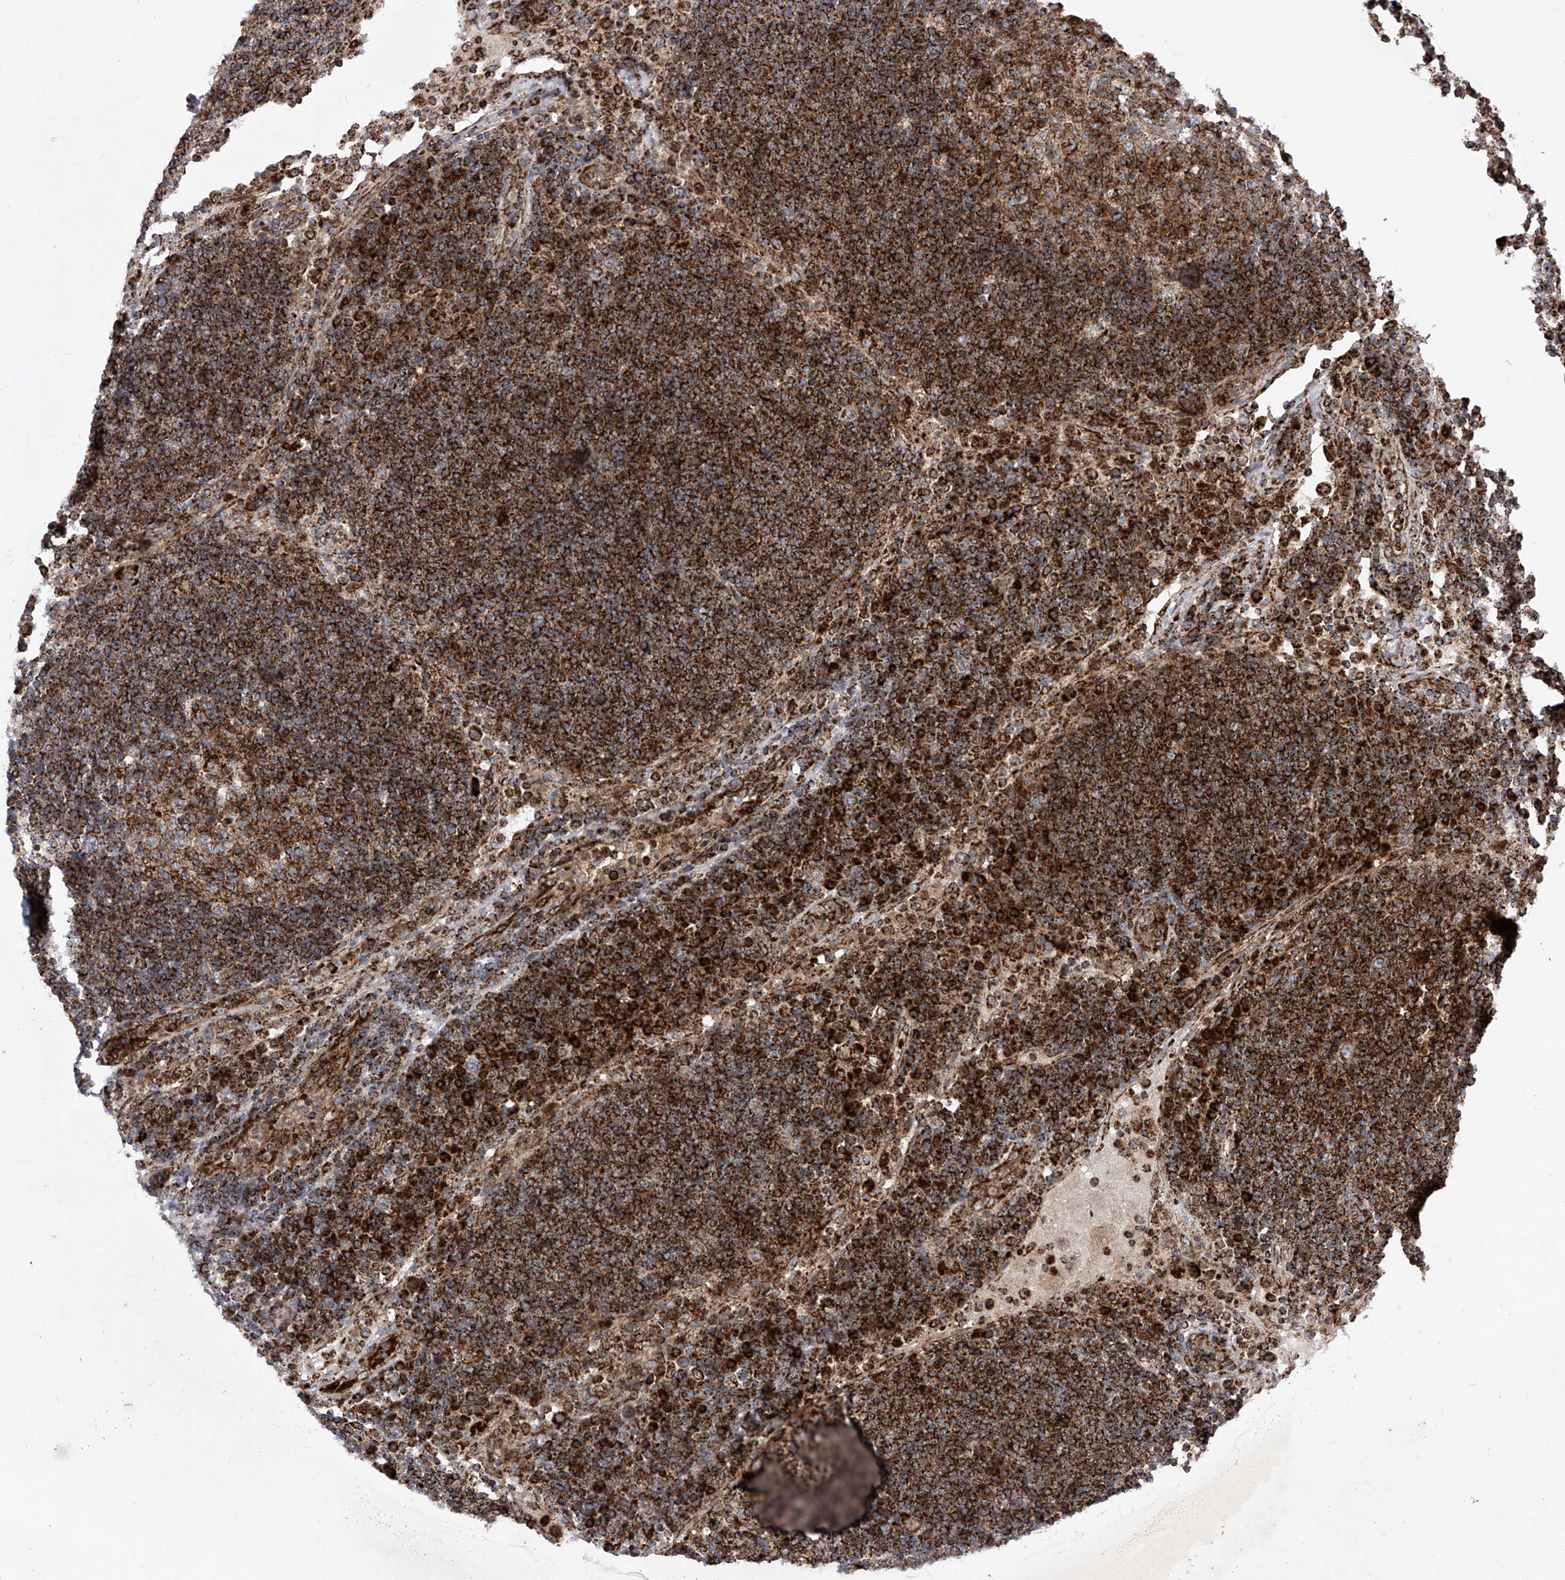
{"staining": {"intensity": "strong", "quantity": "25%-75%", "location": "cytoplasmic/membranous"}, "tissue": "lymph node", "cell_type": "Germinal center cells", "image_type": "normal", "snomed": [{"axis": "morphology", "description": "Normal tissue, NOS"}, {"axis": "topography", "description": "Lymph node"}], "caption": "Germinal center cells show high levels of strong cytoplasmic/membranous expression in approximately 25%-75% of cells in unremarkable human lymph node.", "gene": "SEMA6A", "patient": {"sex": "female", "age": 53}}